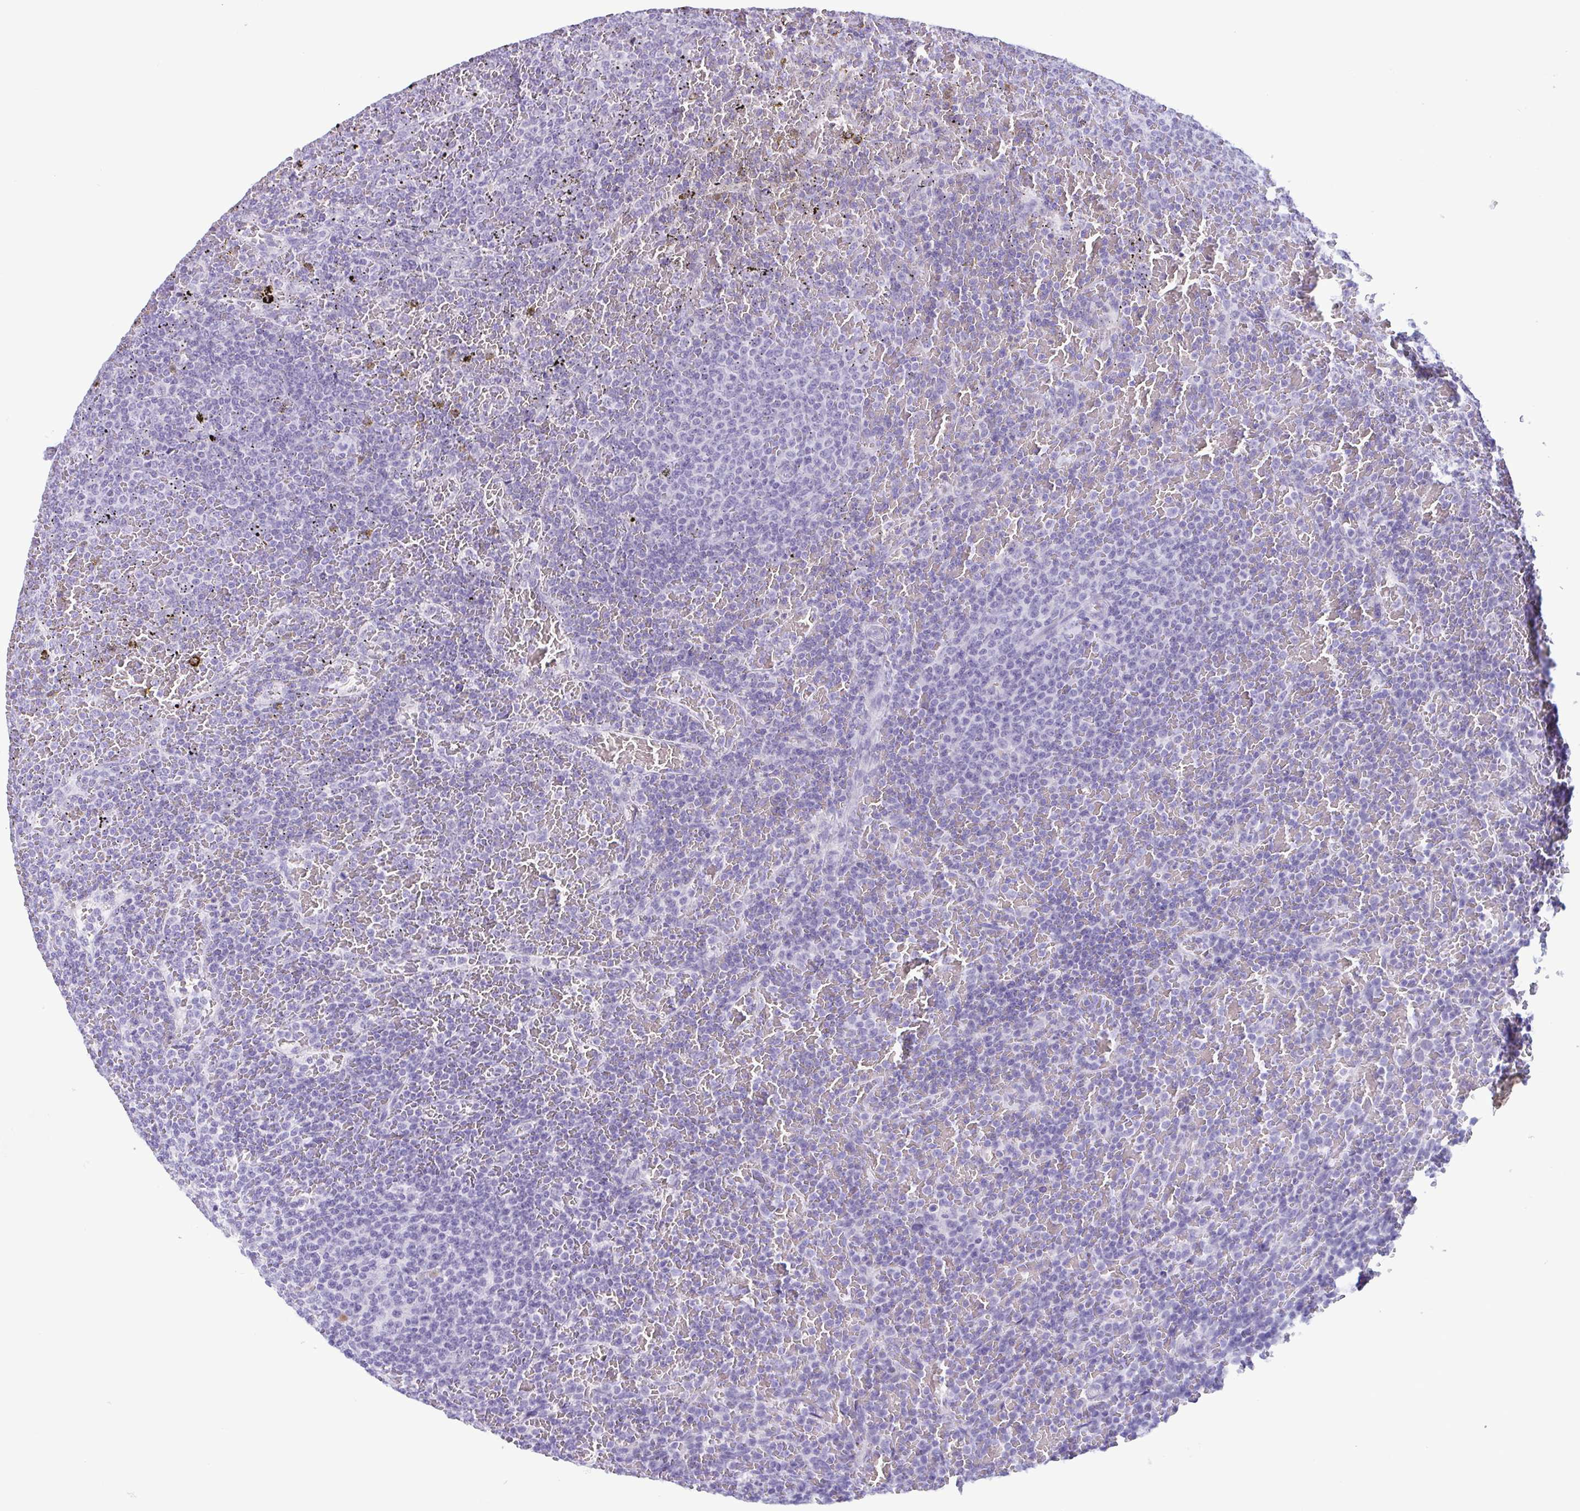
{"staining": {"intensity": "negative", "quantity": "none", "location": "none"}, "tissue": "lymphoma", "cell_type": "Tumor cells", "image_type": "cancer", "snomed": [{"axis": "morphology", "description": "Malignant lymphoma, non-Hodgkin's type, Low grade"}, {"axis": "topography", "description": "Spleen"}], "caption": "The micrograph shows no significant positivity in tumor cells of malignant lymphoma, non-Hodgkin's type (low-grade). (DAB (3,3'-diaminobenzidine) IHC visualized using brightfield microscopy, high magnification).", "gene": "LTF", "patient": {"sex": "female", "age": 77}}